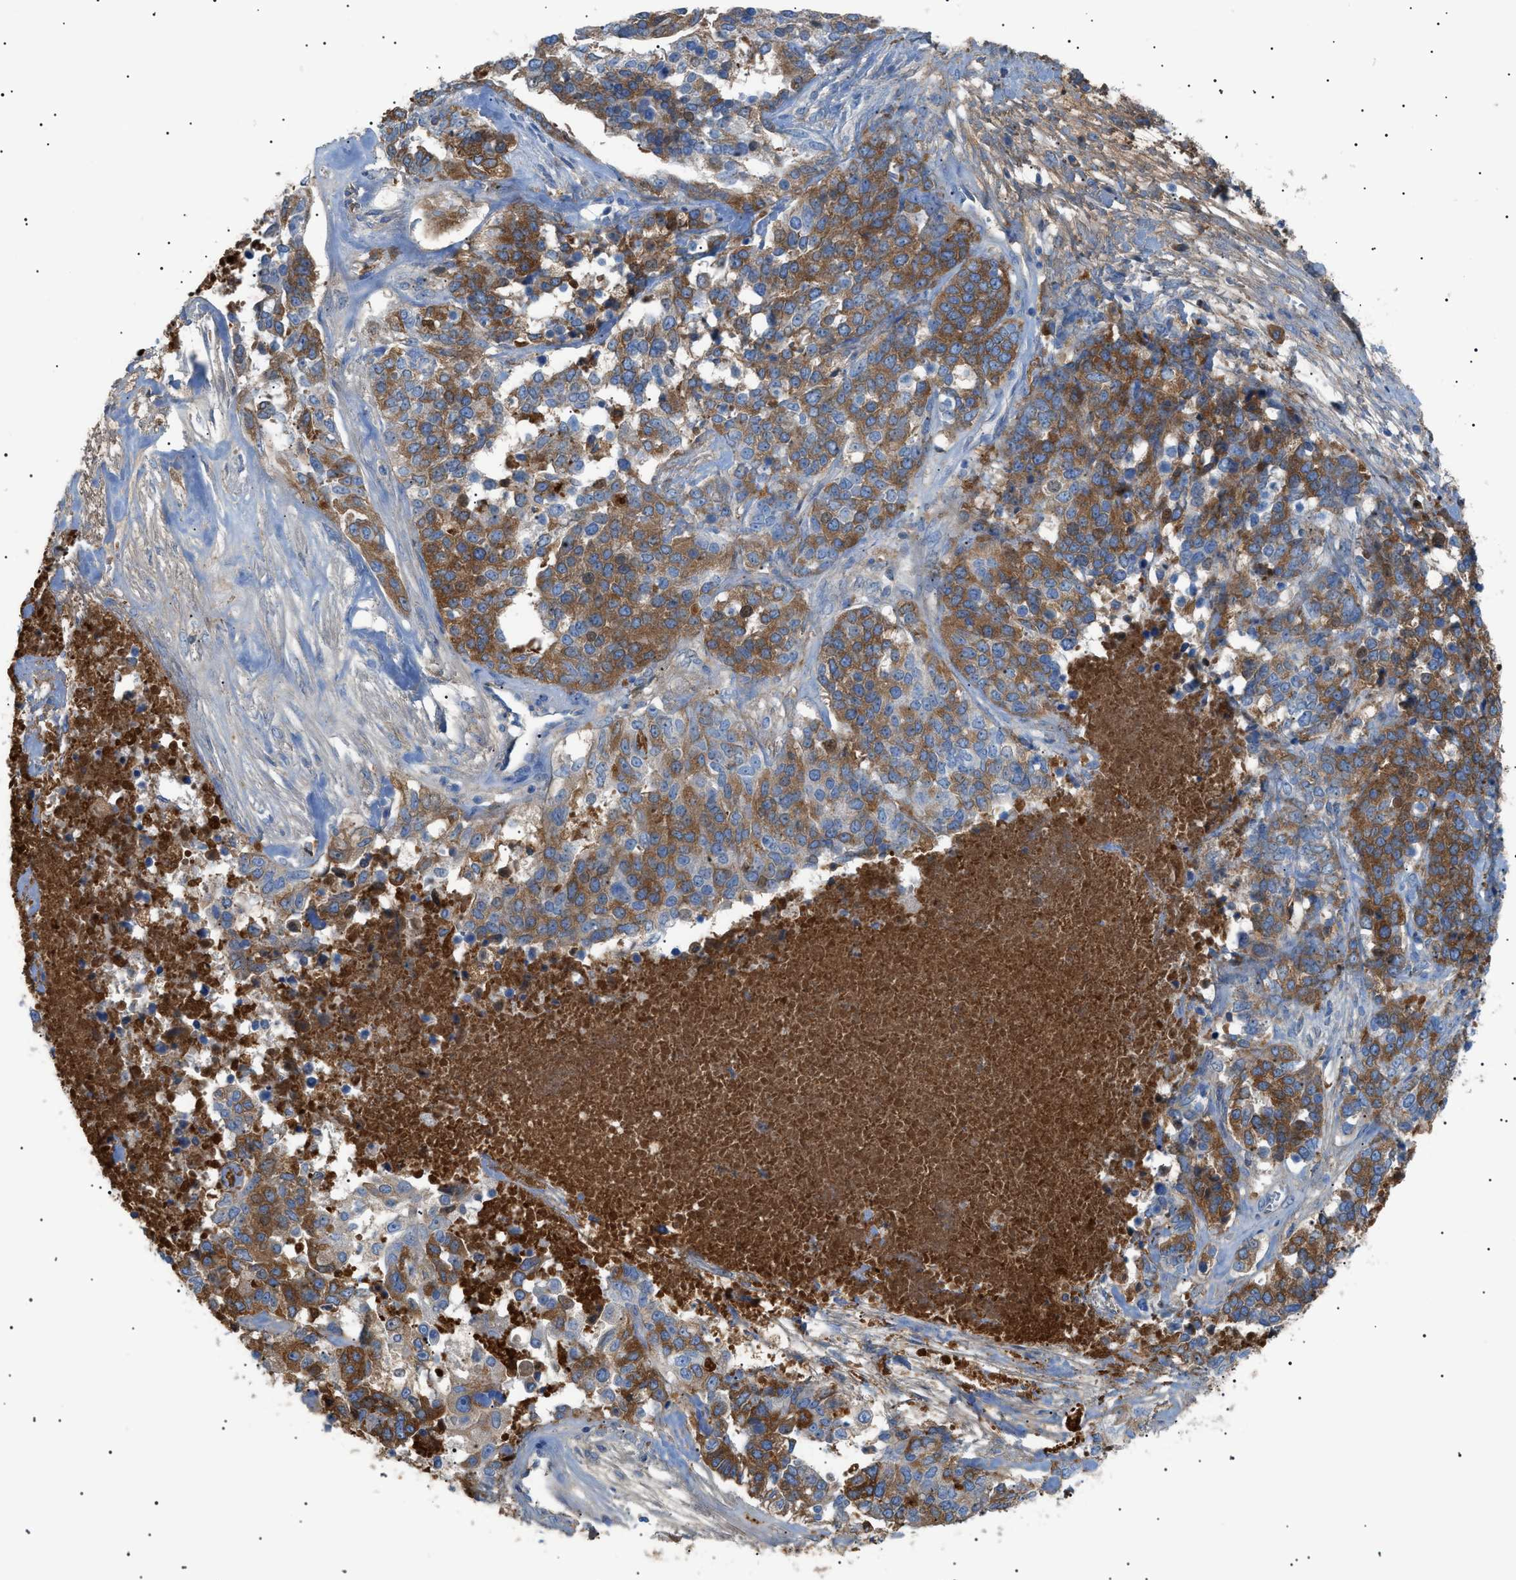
{"staining": {"intensity": "weak", "quantity": ">75%", "location": "cytoplasmic/membranous"}, "tissue": "ovarian cancer", "cell_type": "Tumor cells", "image_type": "cancer", "snomed": [{"axis": "morphology", "description": "Cystadenocarcinoma, serous, NOS"}, {"axis": "topography", "description": "Ovary"}], "caption": "IHC (DAB (3,3'-diaminobenzidine)) staining of human serous cystadenocarcinoma (ovarian) displays weak cytoplasmic/membranous protein positivity in about >75% of tumor cells.", "gene": "LPA", "patient": {"sex": "female", "age": 44}}